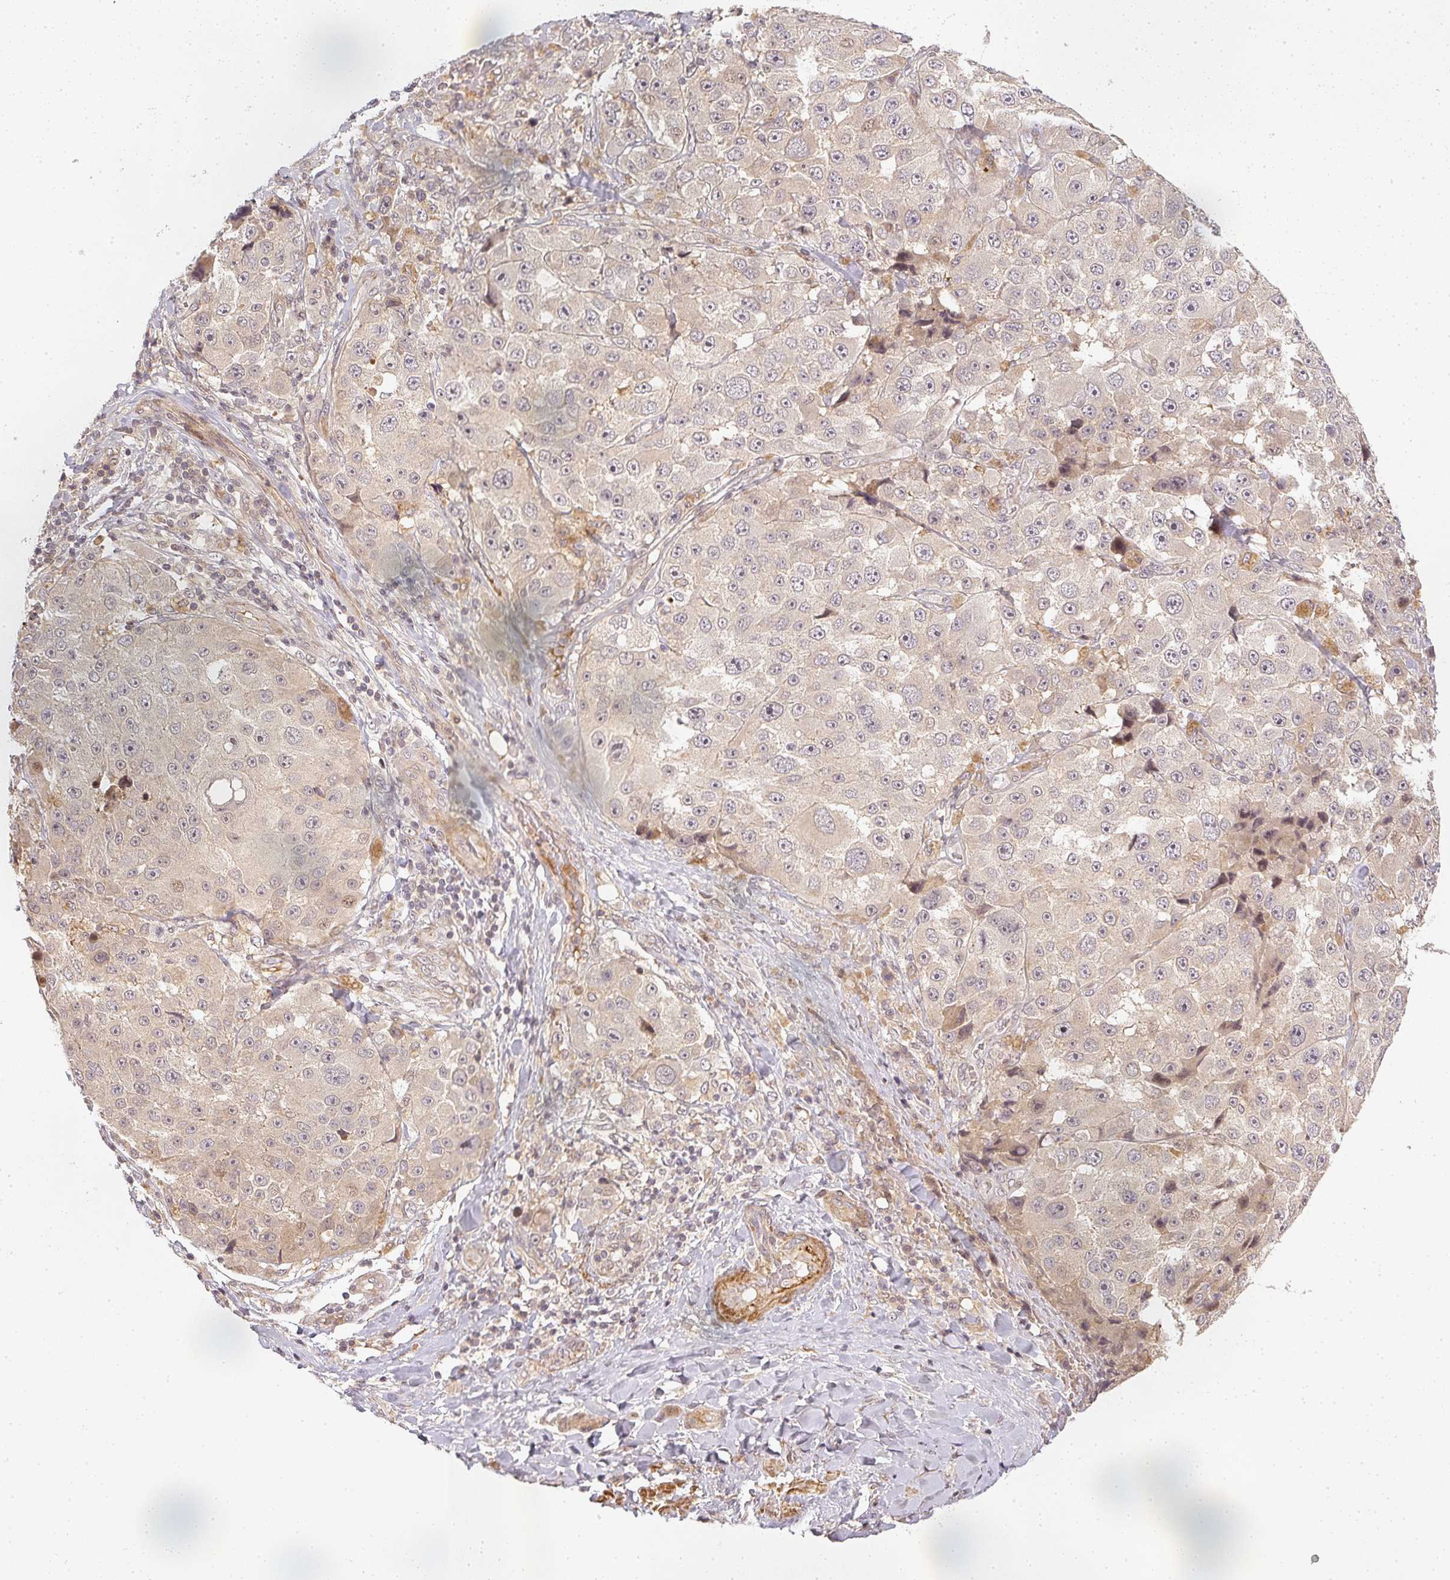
{"staining": {"intensity": "negative", "quantity": "none", "location": "none"}, "tissue": "melanoma", "cell_type": "Tumor cells", "image_type": "cancer", "snomed": [{"axis": "morphology", "description": "Malignant melanoma, Metastatic site"}, {"axis": "topography", "description": "Lymph node"}], "caption": "Malignant melanoma (metastatic site) stained for a protein using immunohistochemistry exhibits no staining tumor cells.", "gene": "SERPINE1", "patient": {"sex": "male", "age": 62}}